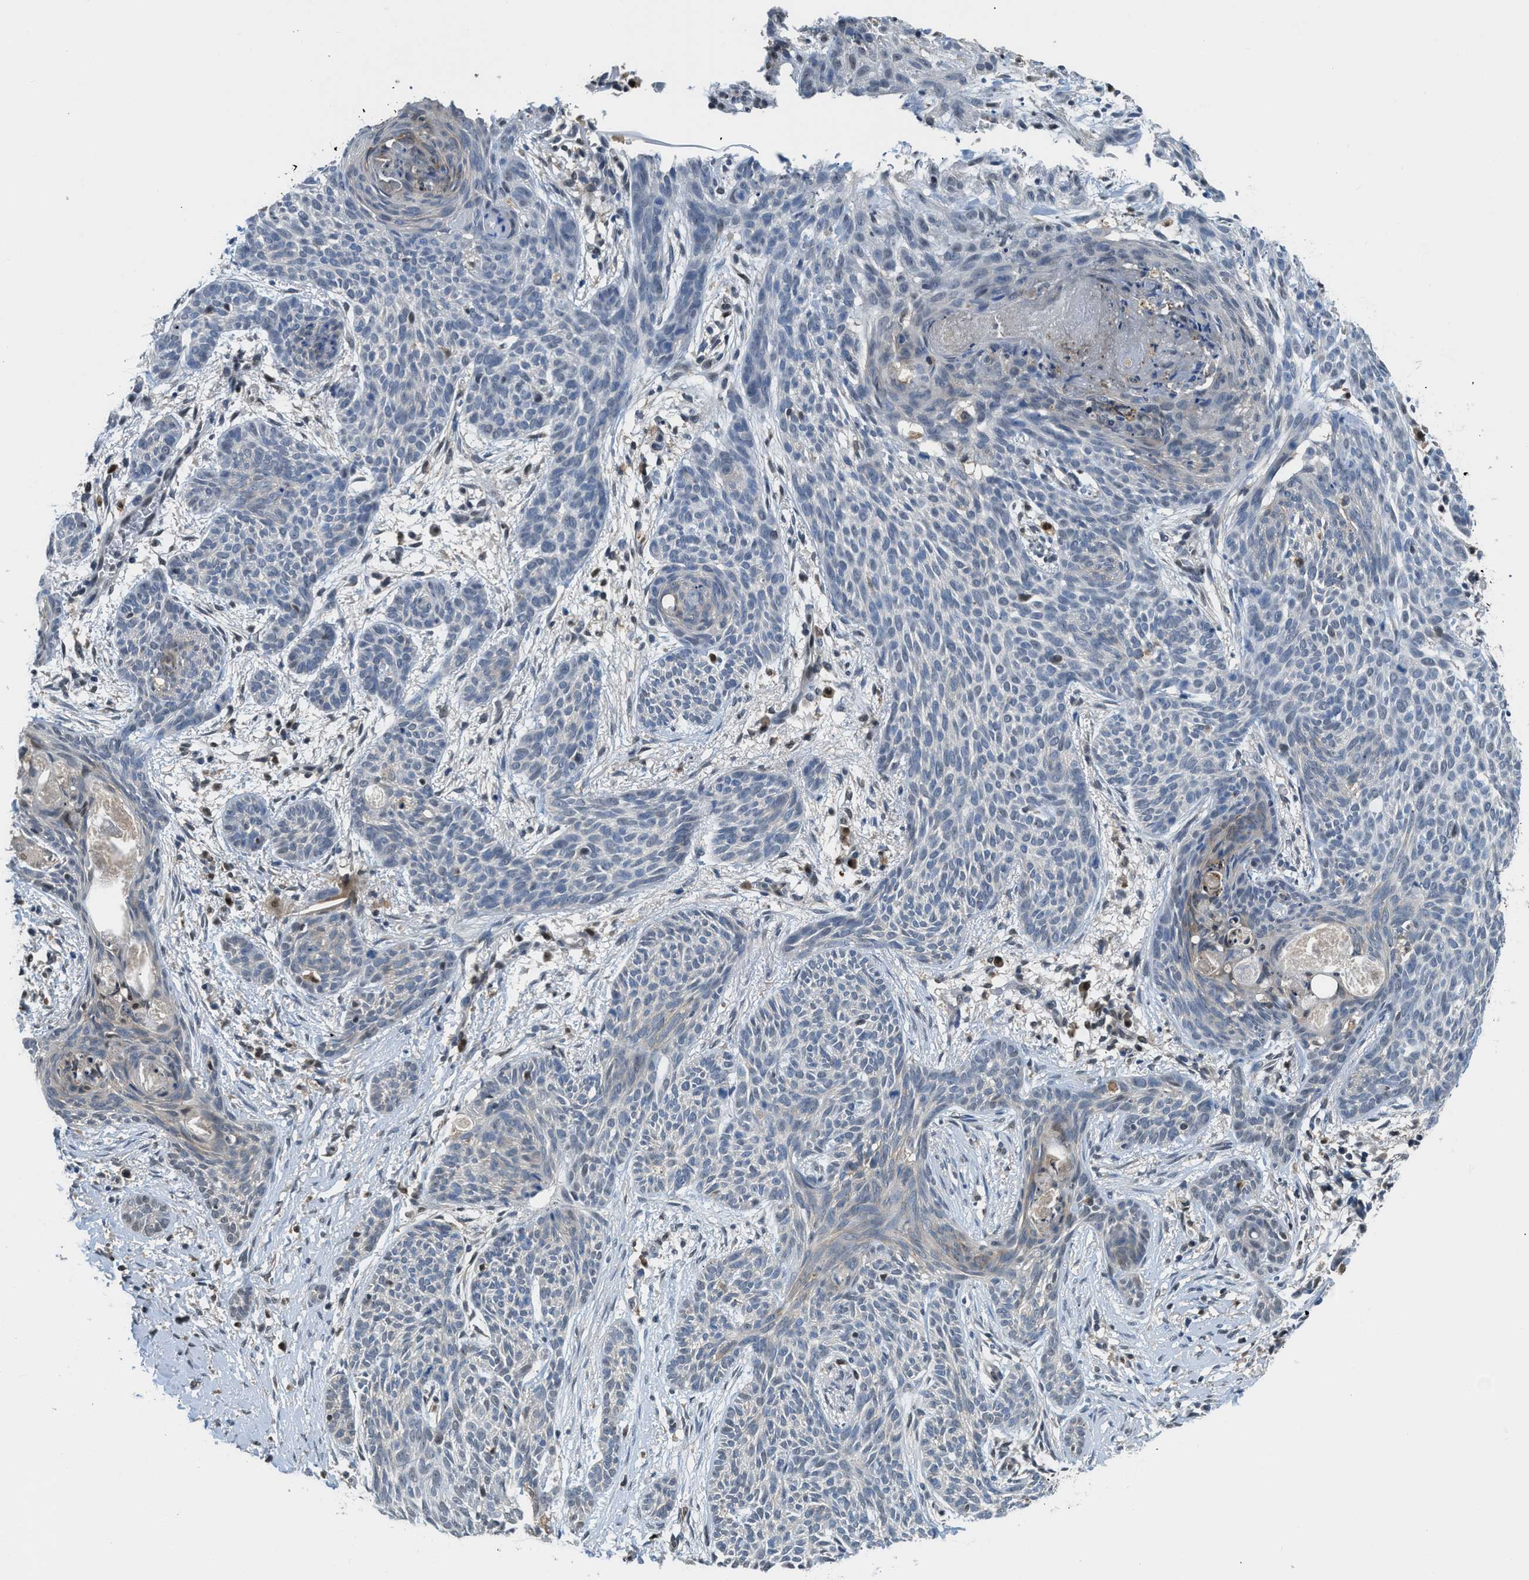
{"staining": {"intensity": "negative", "quantity": "none", "location": "none"}, "tissue": "skin cancer", "cell_type": "Tumor cells", "image_type": "cancer", "snomed": [{"axis": "morphology", "description": "Basal cell carcinoma"}, {"axis": "topography", "description": "Skin"}], "caption": "High magnification brightfield microscopy of skin cancer stained with DAB (3,3'-diaminobenzidine) (brown) and counterstained with hematoxylin (blue): tumor cells show no significant positivity. (Immunohistochemistry (ihc), brightfield microscopy, high magnification).", "gene": "ALX1", "patient": {"sex": "female", "age": 84}}